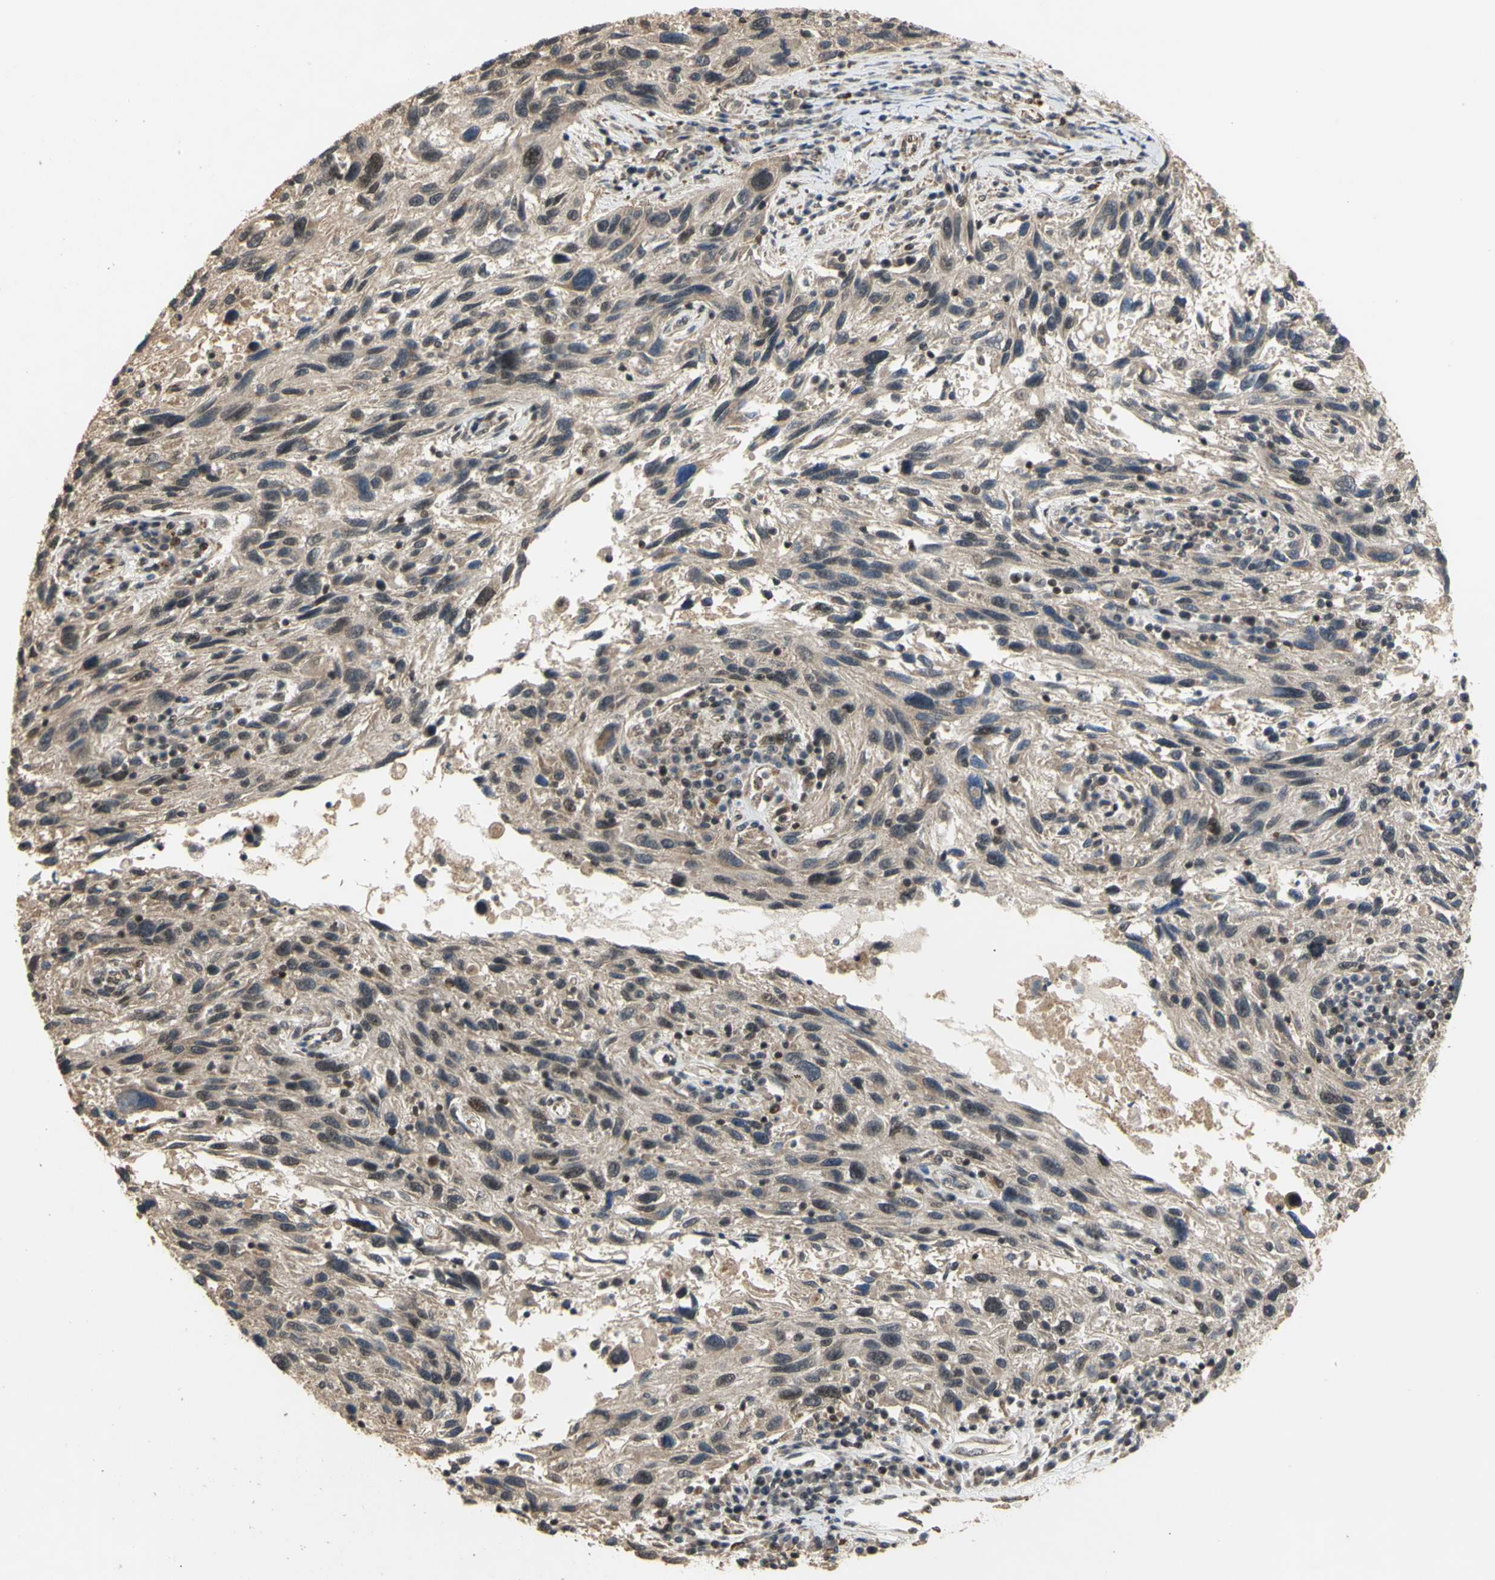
{"staining": {"intensity": "weak", "quantity": "25%-75%", "location": "cytoplasmic/membranous"}, "tissue": "melanoma", "cell_type": "Tumor cells", "image_type": "cancer", "snomed": [{"axis": "morphology", "description": "Malignant melanoma, NOS"}, {"axis": "topography", "description": "Skin"}], "caption": "Protein analysis of melanoma tissue displays weak cytoplasmic/membranous staining in approximately 25%-75% of tumor cells.", "gene": "GTF2E2", "patient": {"sex": "male", "age": 53}}